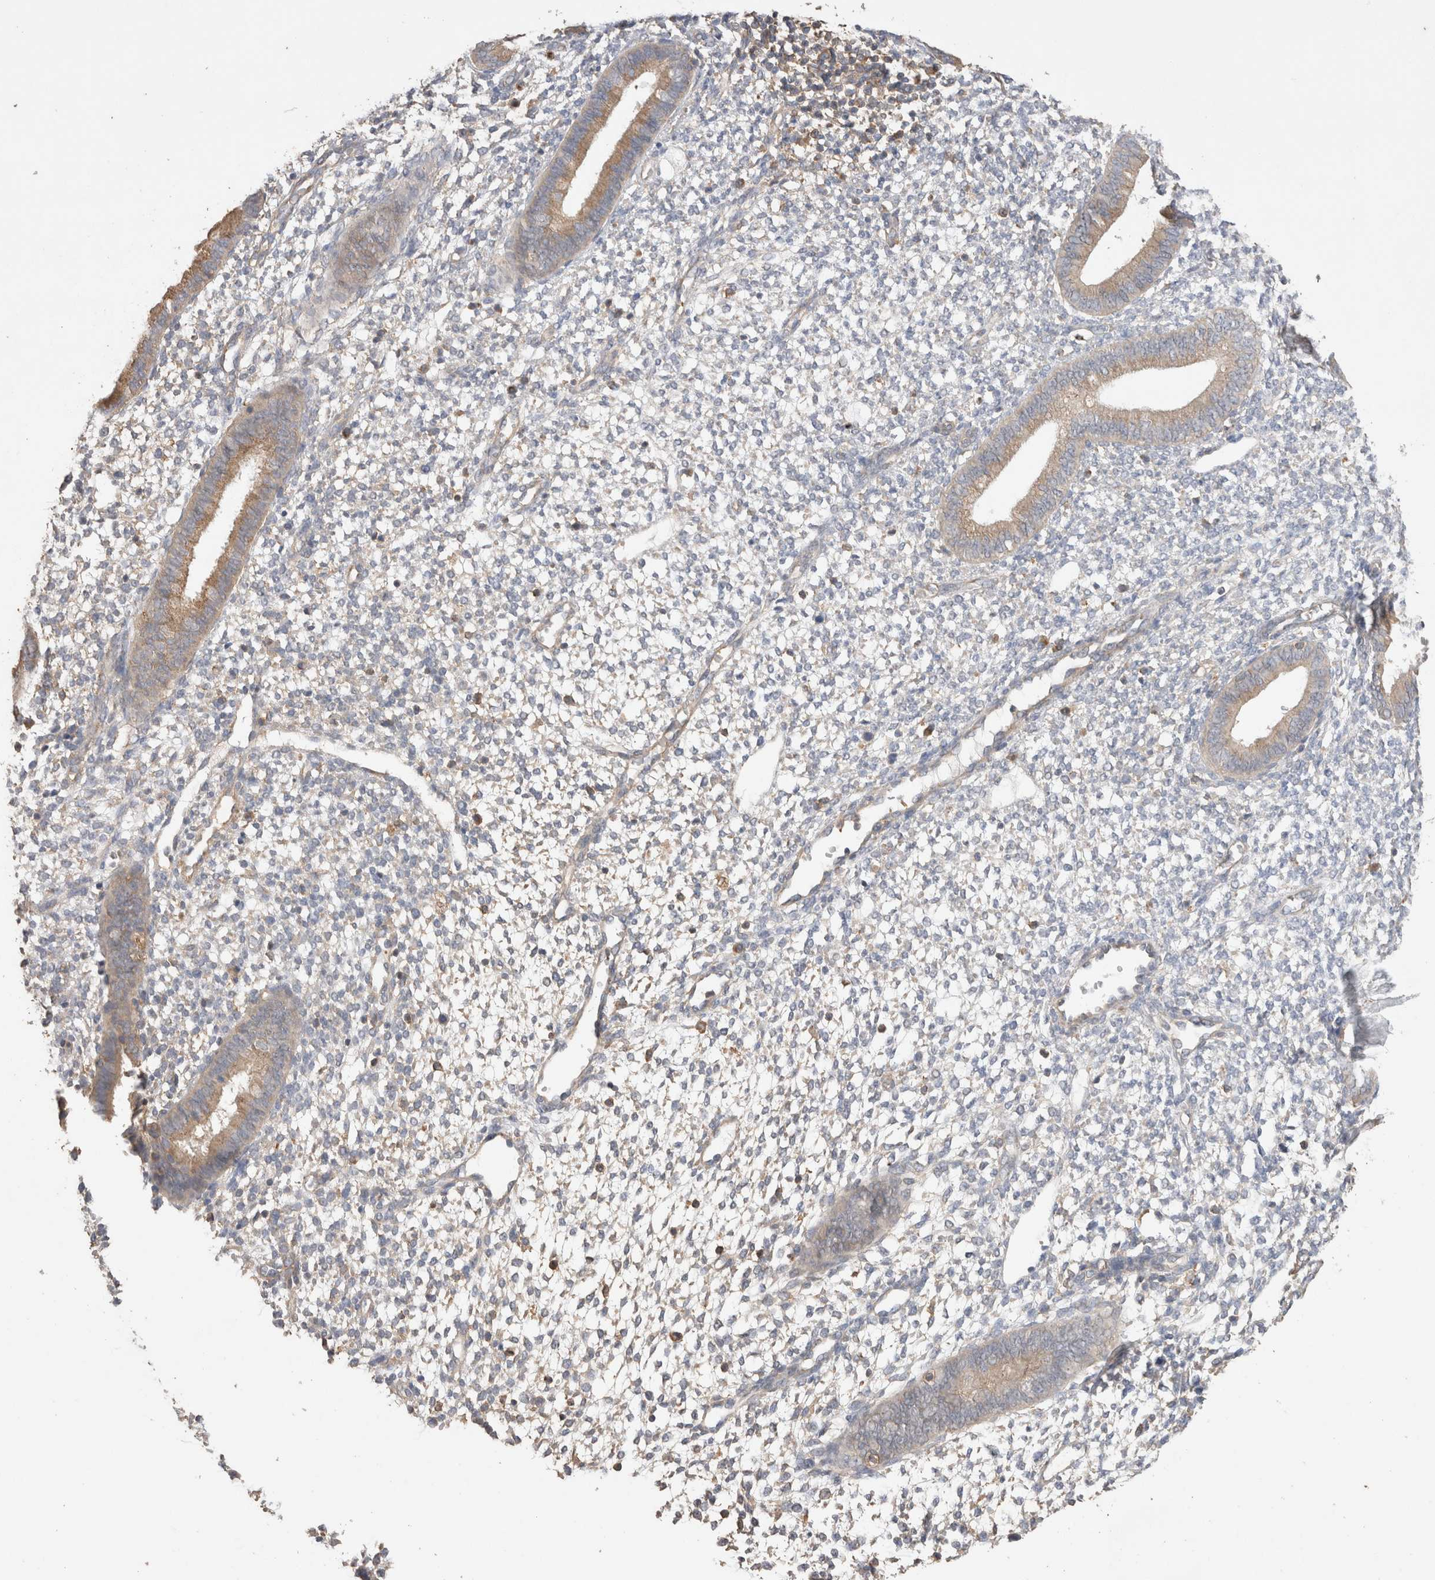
{"staining": {"intensity": "negative", "quantity": "none", "location": "none"}, "tissue": "endometrium", "cell_type": "Cells in endometrial stroma", "image_type": "normal", "snomed": [{"axis": "morphology", "description": "Normal tissue, NOS"}, {"axis": "topography", "description": "Endometrium"}], "caption": "Benign endometrium was stained to show a protein in brown. There is no significant expression in cells in endometrial stroma.", "gene": "SNX31", "patient": {"sex": "female", "age": 46}}